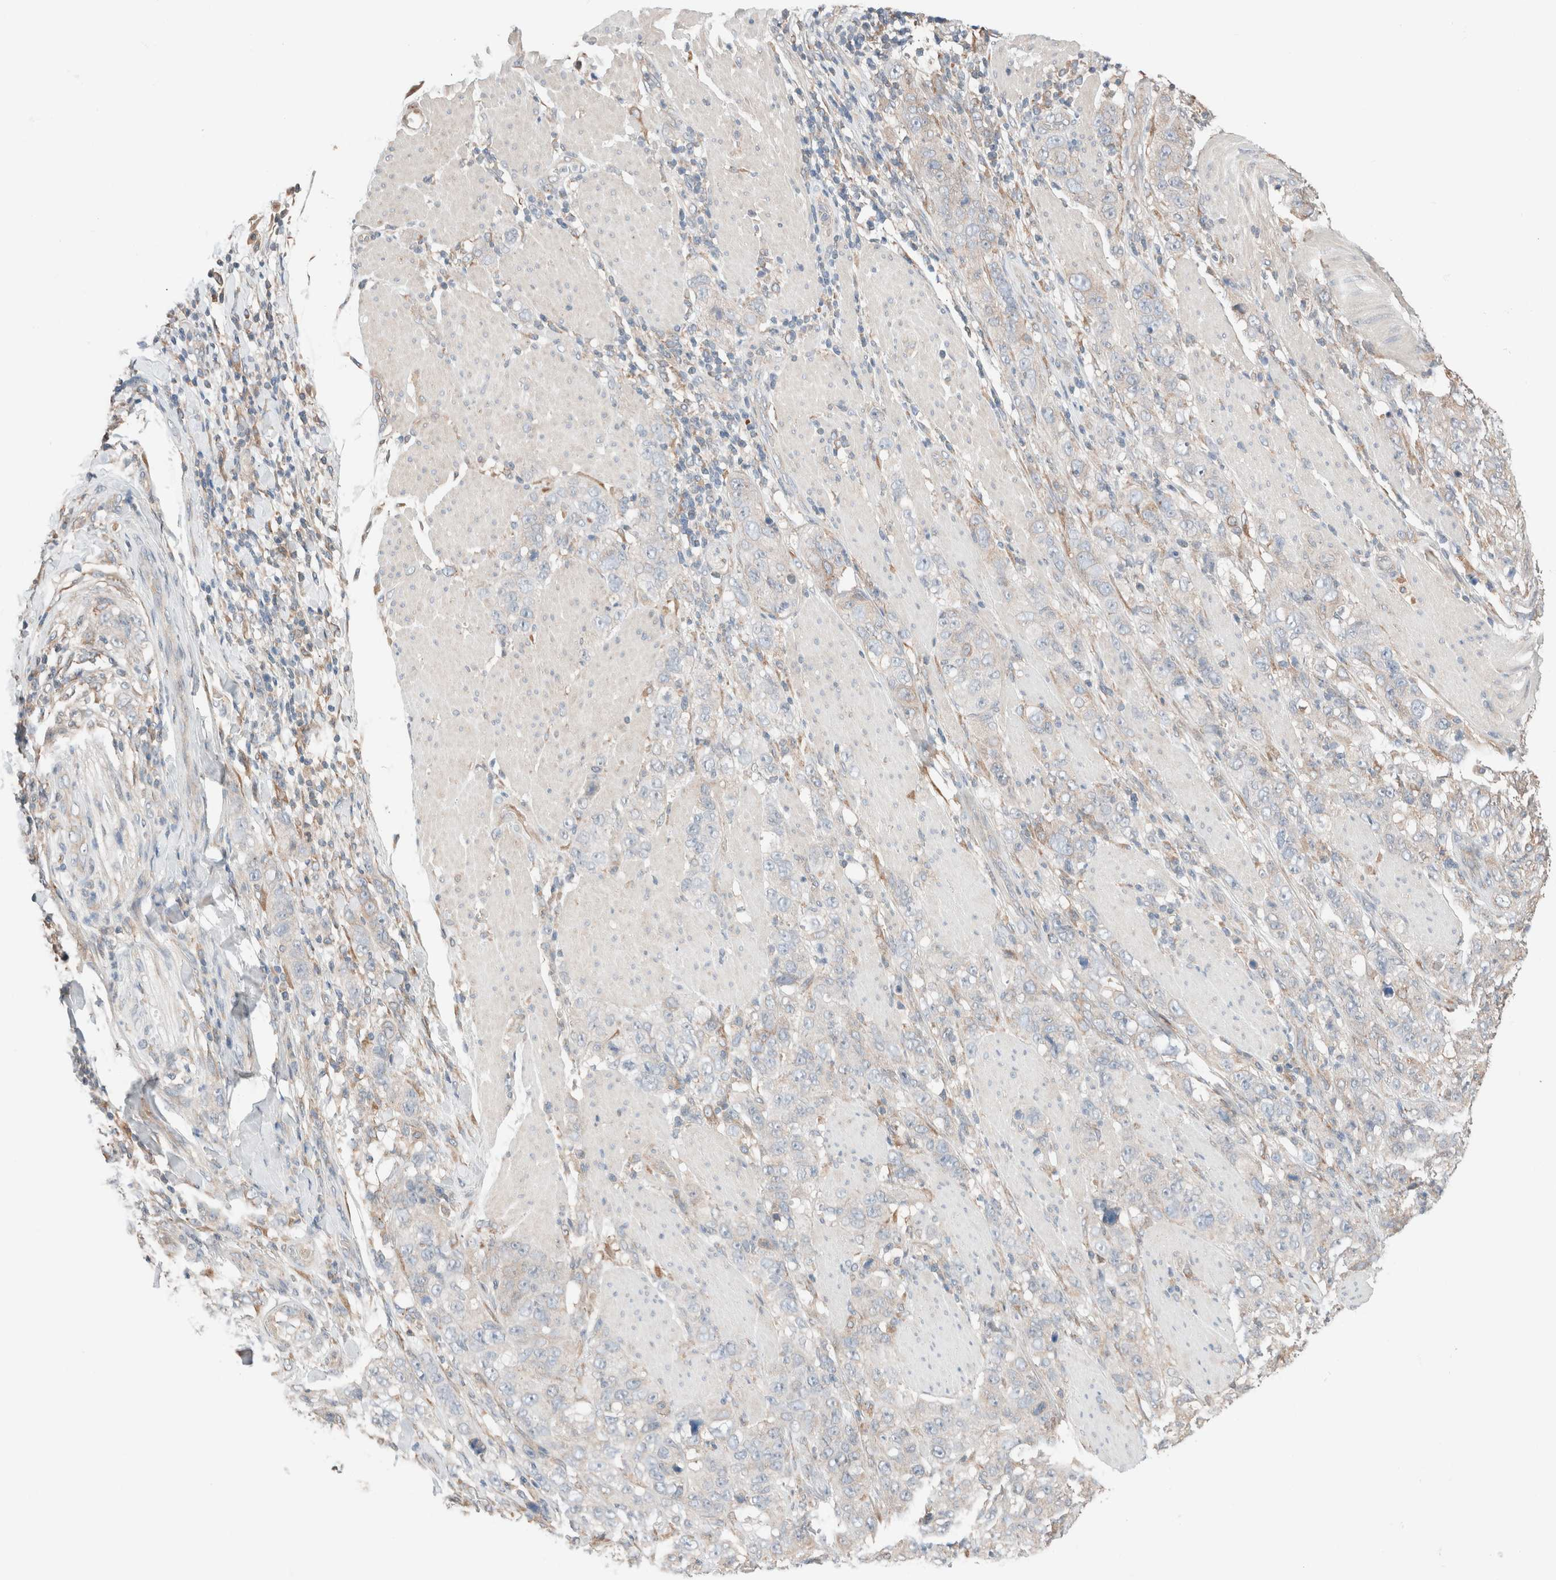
{"staining": {"intensity": "negative", "quantity": "none", "location": "none"}, "tissue": "stomach cancer", "cell_type": "Tumor cells", "image_type": "cancer", "snomed": [{"axis": "morphology", "description": "Adenocarcinoma, NOS"}, {"axis": "topography", "description": "Stomach"}], "caption": "Immunohistochemical staining of human stomach cancer reveals no significant staining in tumor cells.", "gene": "PCM1", "patient": {"sex": "male", "age": 48}}